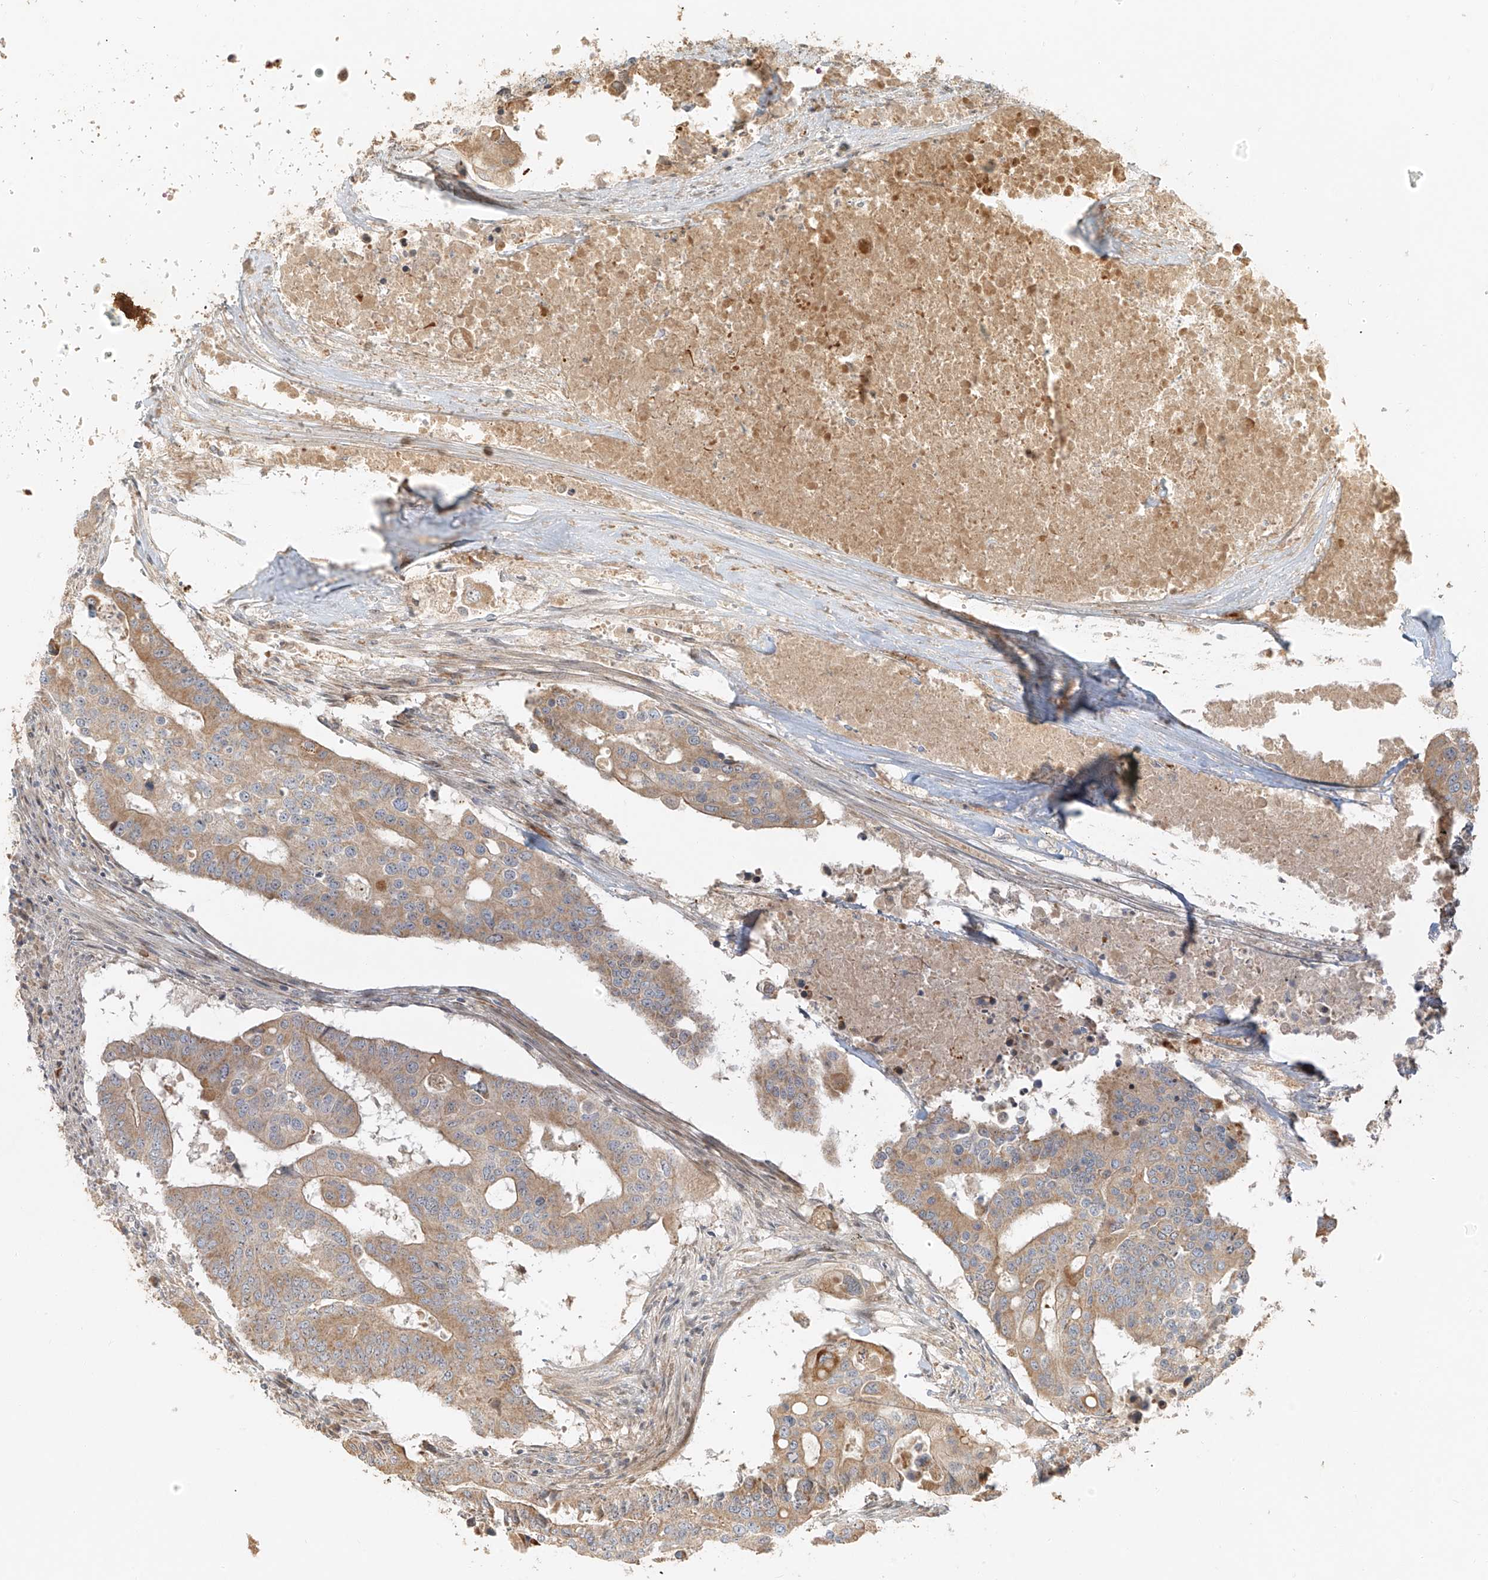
{"staining": {"intensity": "moderate", "quantity": "25%-75%", "location": "cytoplasmic/membranous"}, "tissue": "colorectal cancer", "cell_type": "Tumor cells", "image_type": "cancer", "snomed": [{"axis": "morphology", "description": "Adenocarcinoma, NOS"}, {"axis": "topography", "description": "Colon"}], "caption": "A high-resolution histopathology image shows immunohistochemistry (IHC) staining of colorectal adenocarcinoma, which shows moderate cytoplasmic/membranous positivity in approximately 25%-75% of tumor cells. (brown staining indicates protein expression, while blue staining denotes nuclei).", "gene": "MIPEP", "patient": {"sex": "male", "age": 77}}